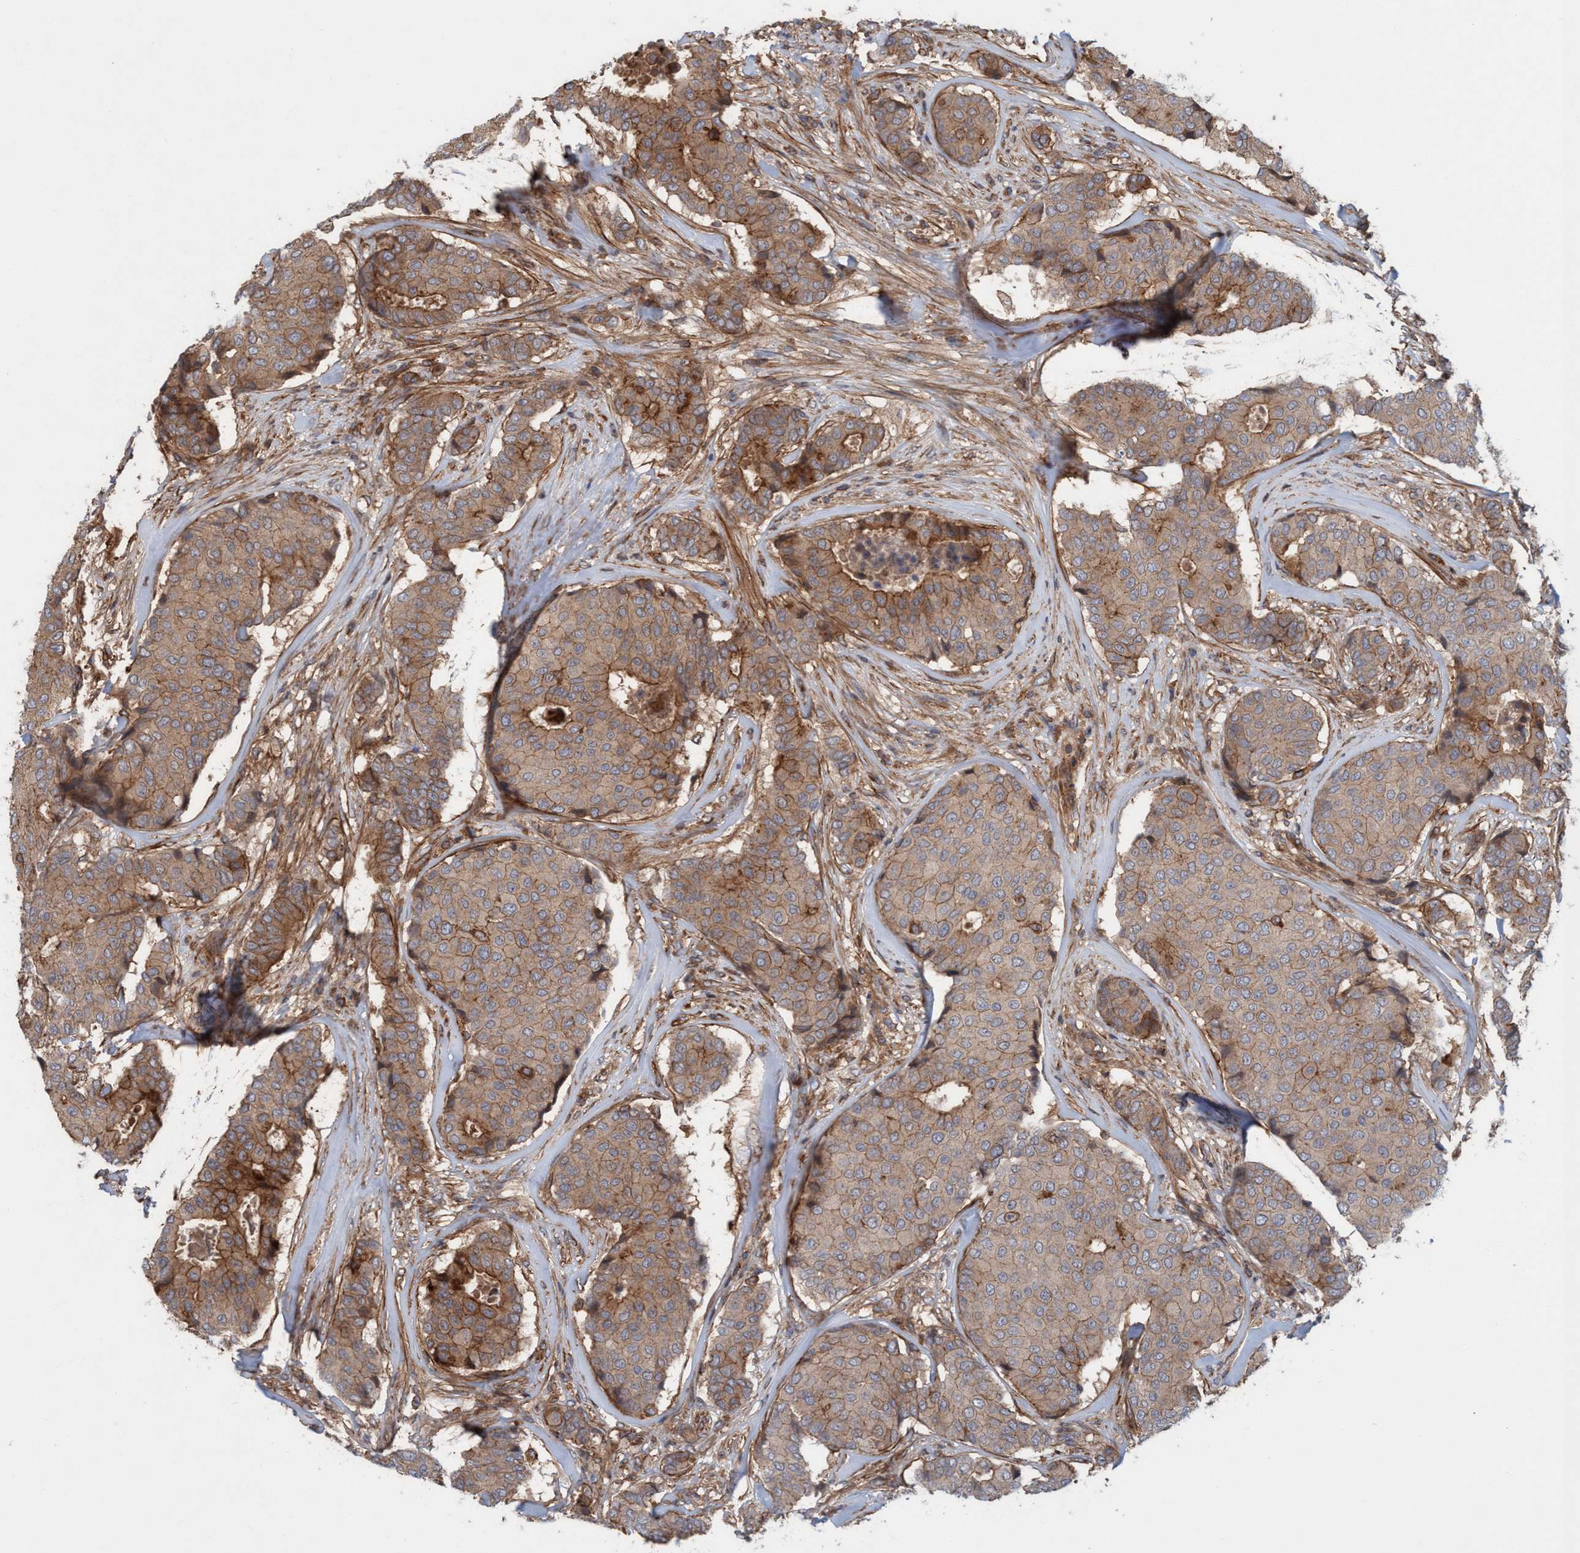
{"staining": {"intensity": "moderate", "quantity": ">75%", "location": "cytoplasmic/membranous"}, "tissue": "breast cancer", "cell_type": "Tumor cells", "image_type": "cancer", "snomed": [{"axis": "morphology", "description": "Duct carcinoma"}, {"axis": "topography", "description": "Breast"}], "caption": "Immunohistochemistry image of neoplastic tissue: invasive ductal carcinoma (breast) stained using IHC shows medium levels of moderate protein expression localized specifically in the cytoplasmic/membranous of tumor cells, appearing as a cytoplasmic/membranous brown color.", "gene": "SPECC1", "patient": {"sex": "female", "age": 75}}